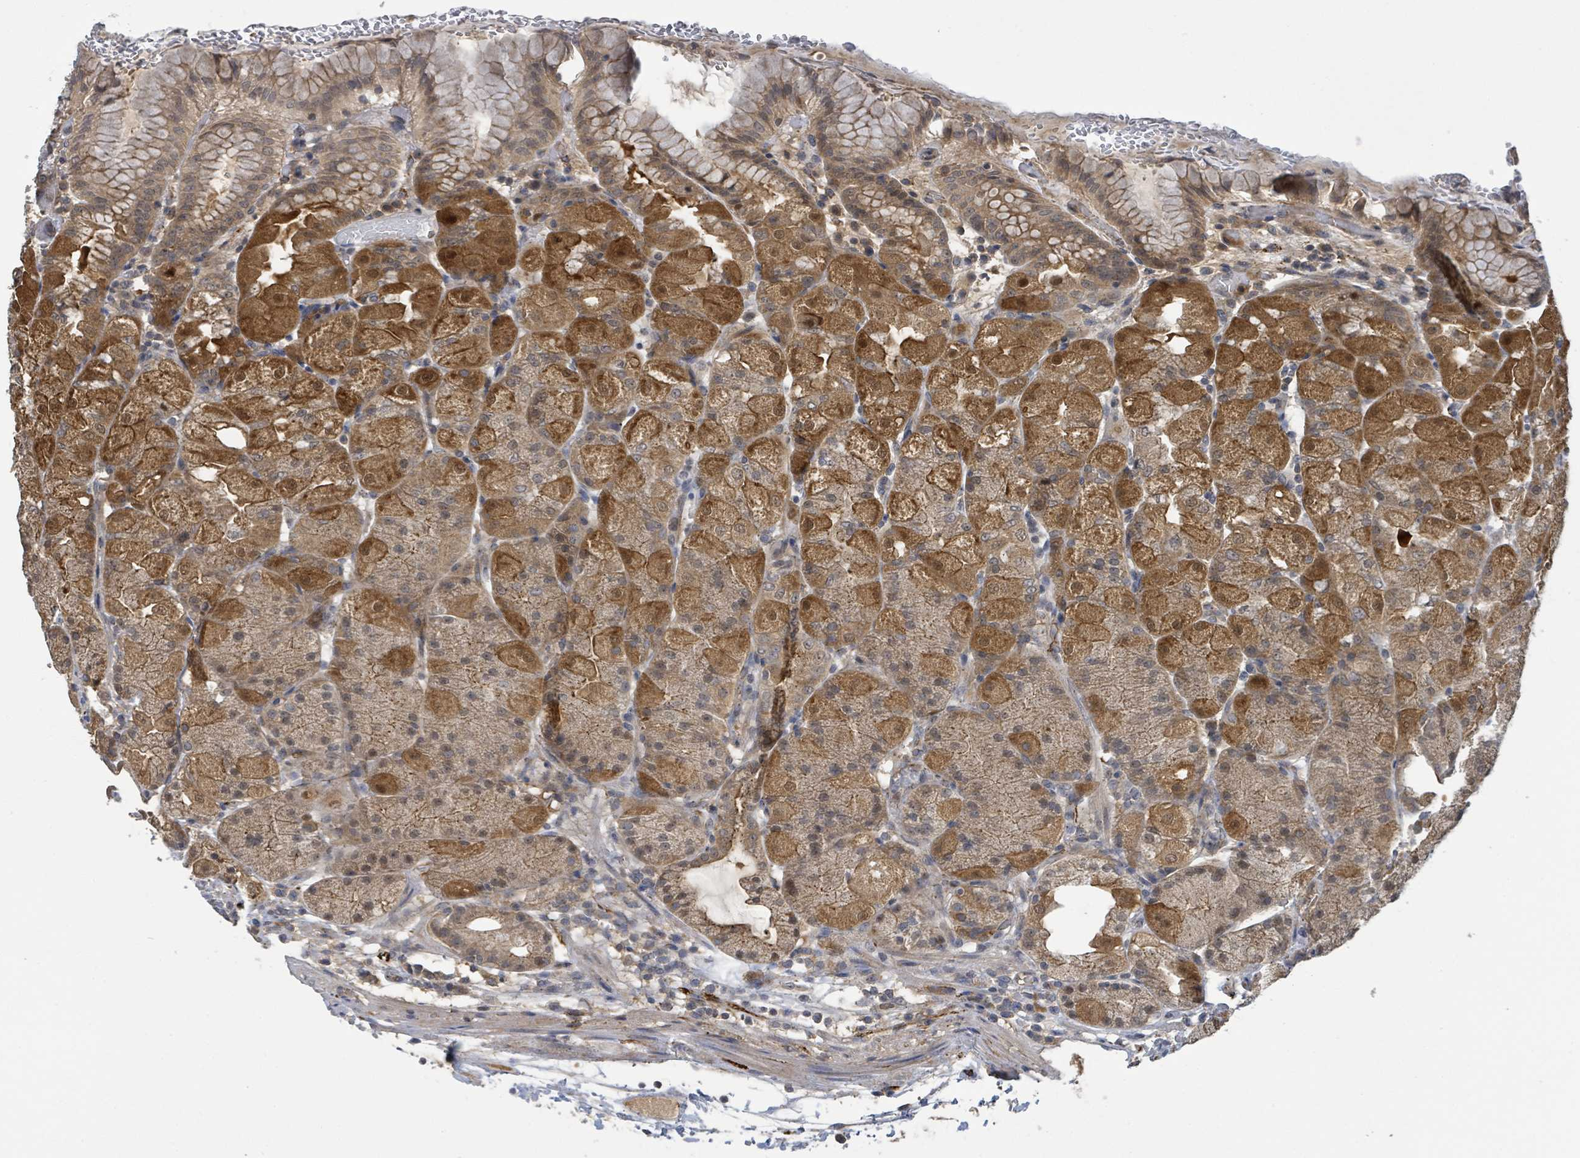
{"staining": {"intensity": "strong", "quantity": "25%-75%", "location": "cytoplasmic/membranous"}, "tissue": "stomach", "cell_type": "Glandular cells", "image_type": "normal", "snomed": [{"axis": "morphology", "description": "Normal tissue, NOS"}, {"axis": "topography", "description": "Stomach, upper"}, {"axis": "topography", "description": "Stomach, lower"}], "caption": "Immunohistochemical staining of unremarkable human stomach demonstrates strong cytoplasmic/membranous protein positivity in about 25%-75% of glandular cells. The staining is performed using DAB brown chromogen to label protein expression. The nuclei are counter-stained blue using hematoxylin.", "gene": "CCDC121", "patient": {"sex": "male", "age": 62}}